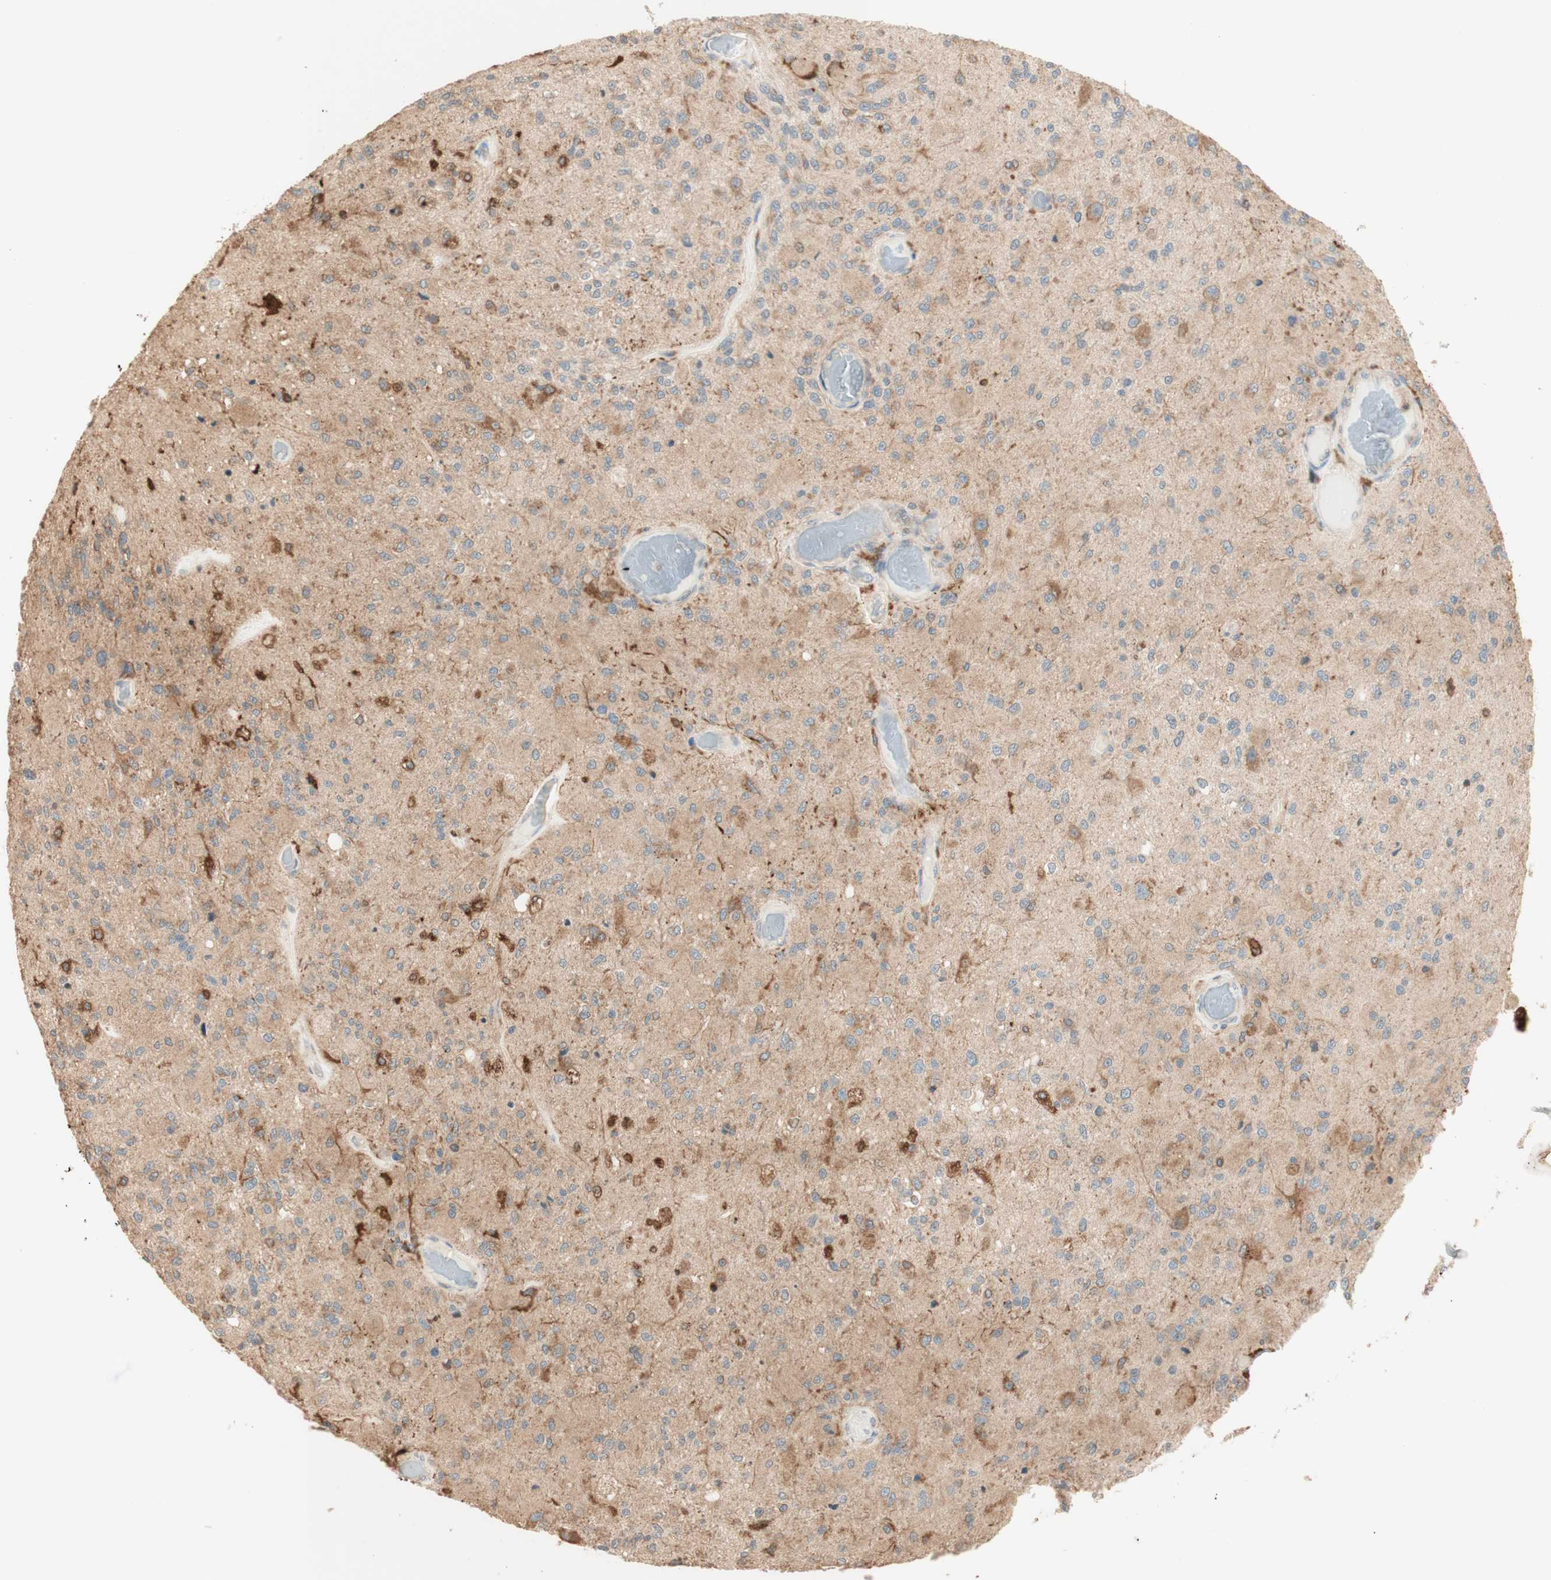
{"staining": {"intensity": "weak", "quantity": ">75%", "location": "cytoplasmic/membranous"}, "tissue": "glioma", "cell_type": "Tumor cells", "image_type": "cancer", "snomed": [{"axis": "morphology", "description": "Normal tissue, NOS"}, {"axis": "morphology", "description": "Glioma, malignant, High grade"}, {"axis": "topography", "description": "Cerebral cortex"}], "caption": "Glioma stained with a protein marker demonstrates weak staining in tumor cells.", "gene": "CLCN2", "patient": {"sex": "male", "age": 77}}